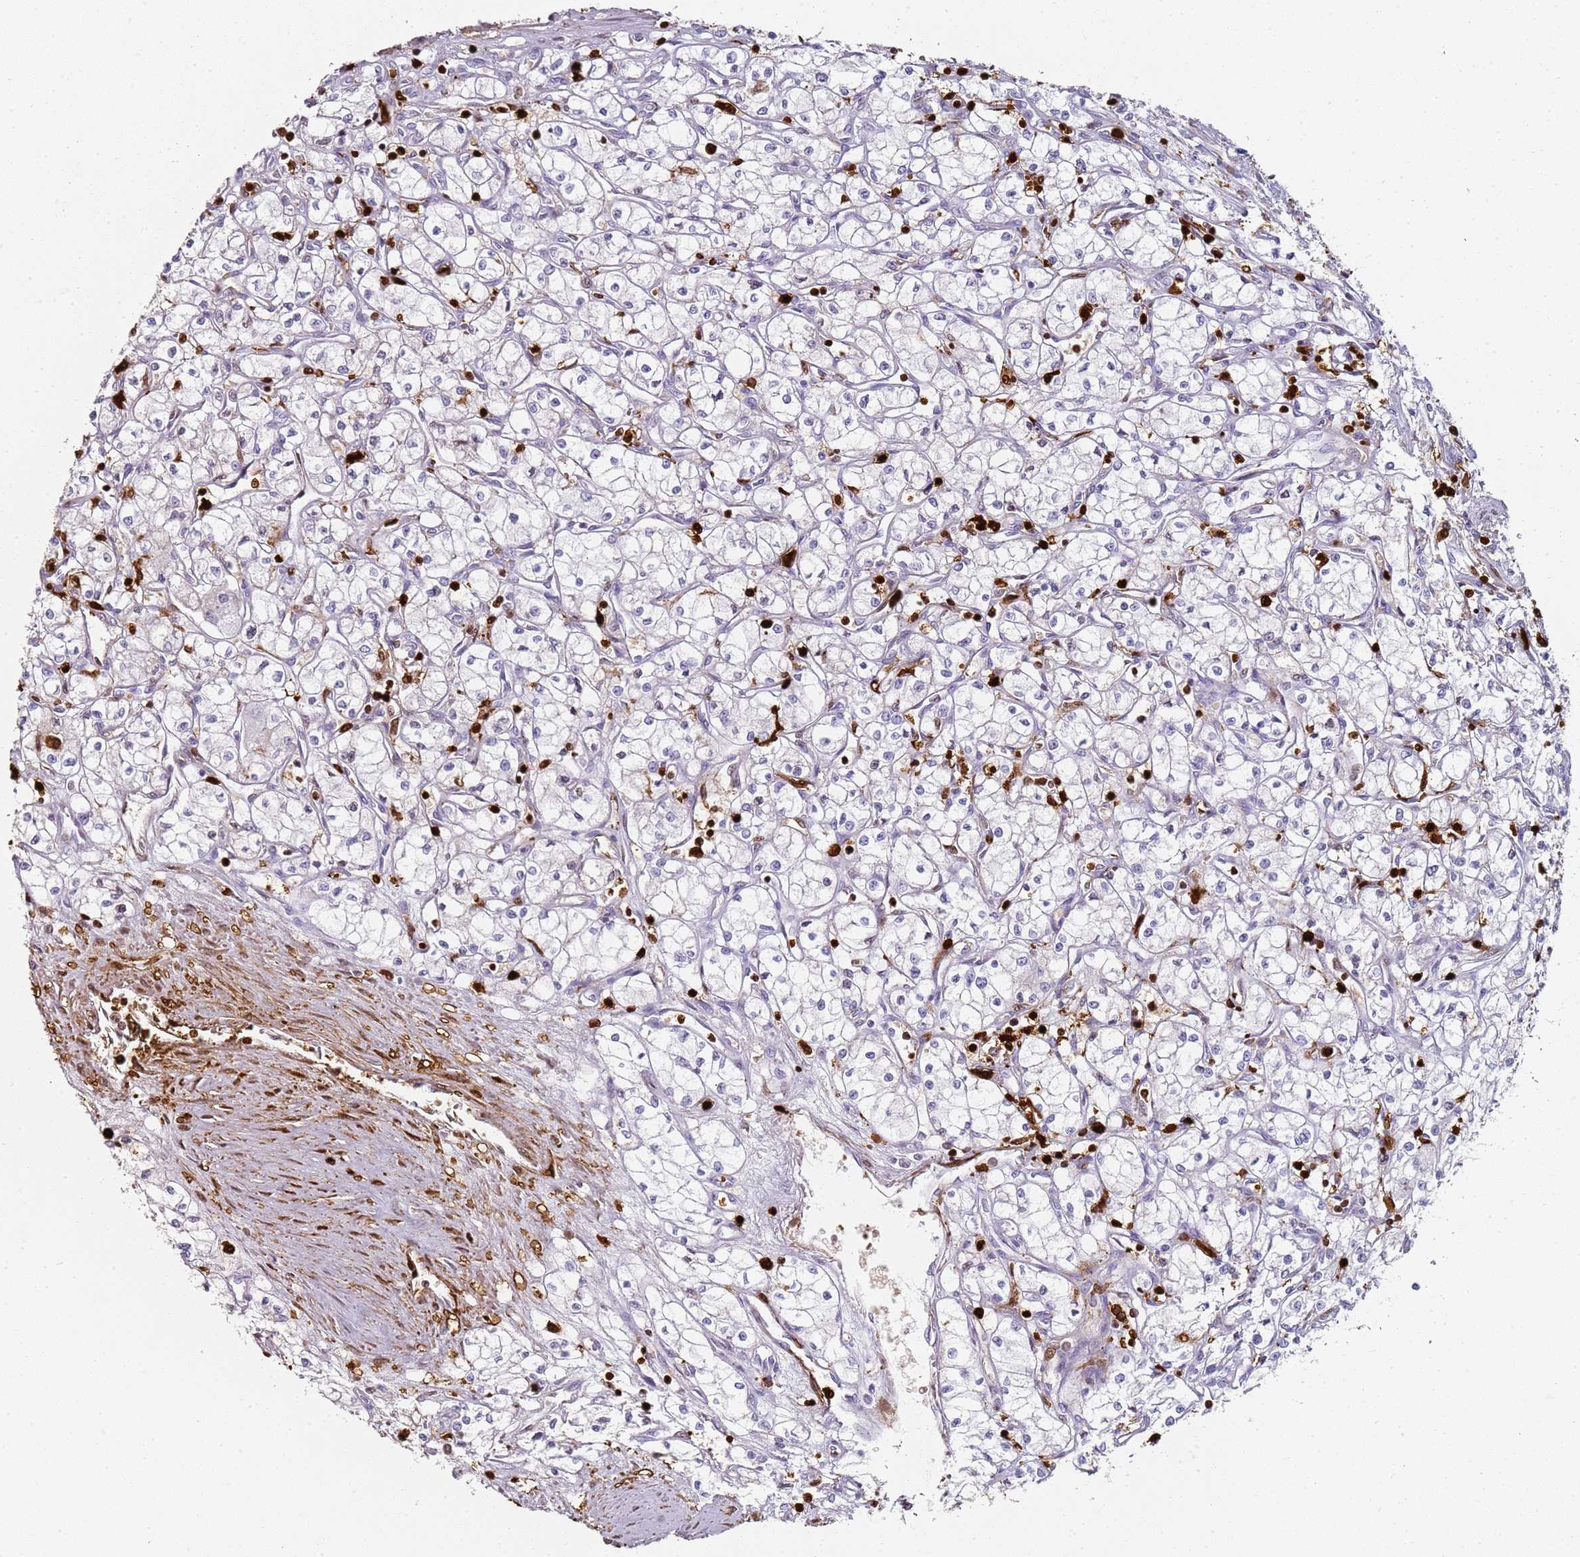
{"staining": {"intensity": "negative", "quantity": "none", "location": "none"}, "tissue": "renal cancer", "cell_type": "Tumor cells", "image_type": "cancer", "snomed": [{"axis": "morphology", "description": "Adenocarcinoma, NOS"}, {"axis": "topography", "description": "Kidney"}], "caption": "DAB (3,3'-diaminobenzidine) immunohistochemical staining of renal adenocarcinoma demonstrates no significant positivity in tumor cells.", "gene": "S100A4", "patient": {"sex": "male", "age": 59}}